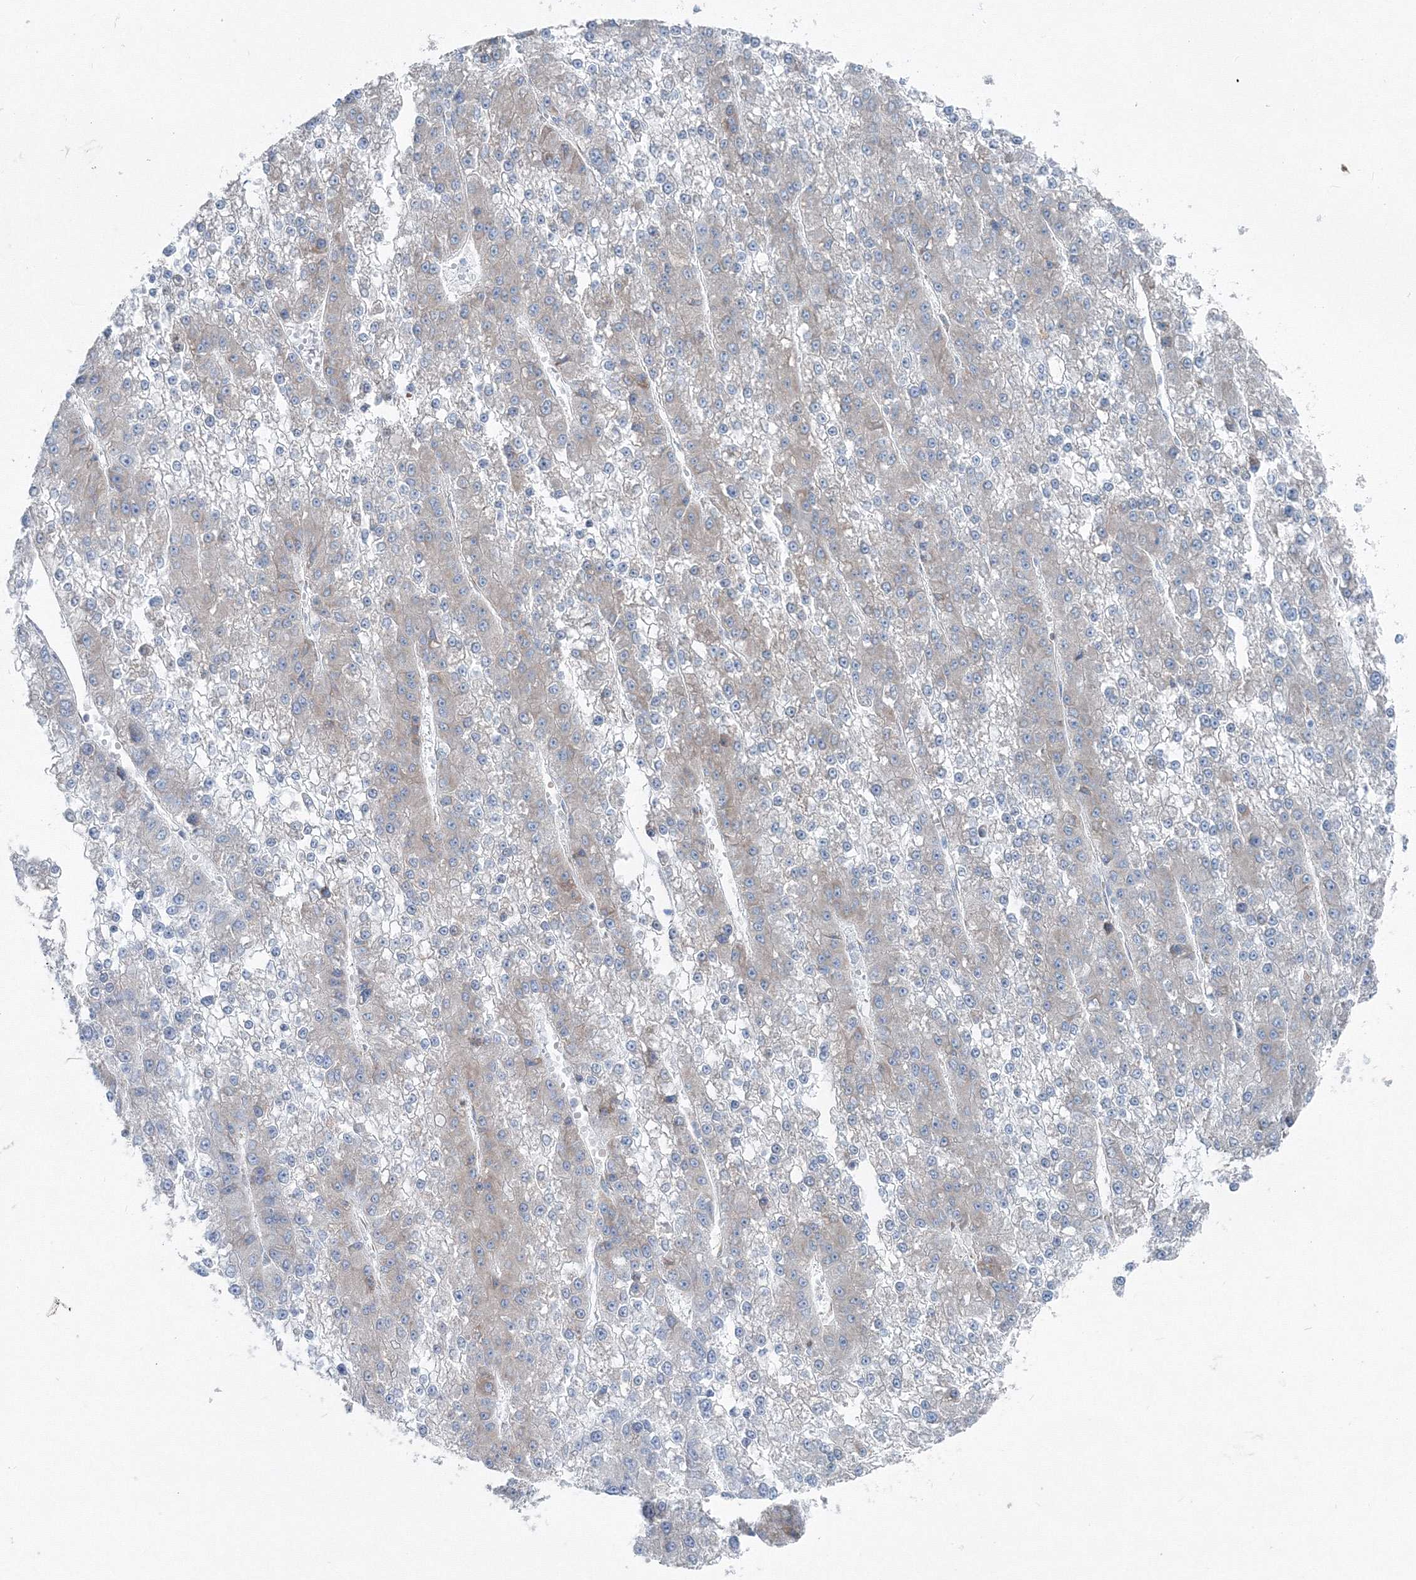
{"staining": {"intensity": "negative", "quantity": "none", "location": "none"}, "tissue": "liver cancer", "cell_type": "Tumor cells", "image_type": "cancer", "snomed": [{"axis": "morphology", "description": "Carcinoma, Hepatocellular, NOS"}, {"axis": "topography", "description": "Liver"}], "caption": "High power microscopy histopathology image of an immunohistochemistry photomicrograph of liver cancer, revealing no significant positivity in tumor cells.", "gene": "RCN1", "patient": {"sex": "female", "age": 73}}